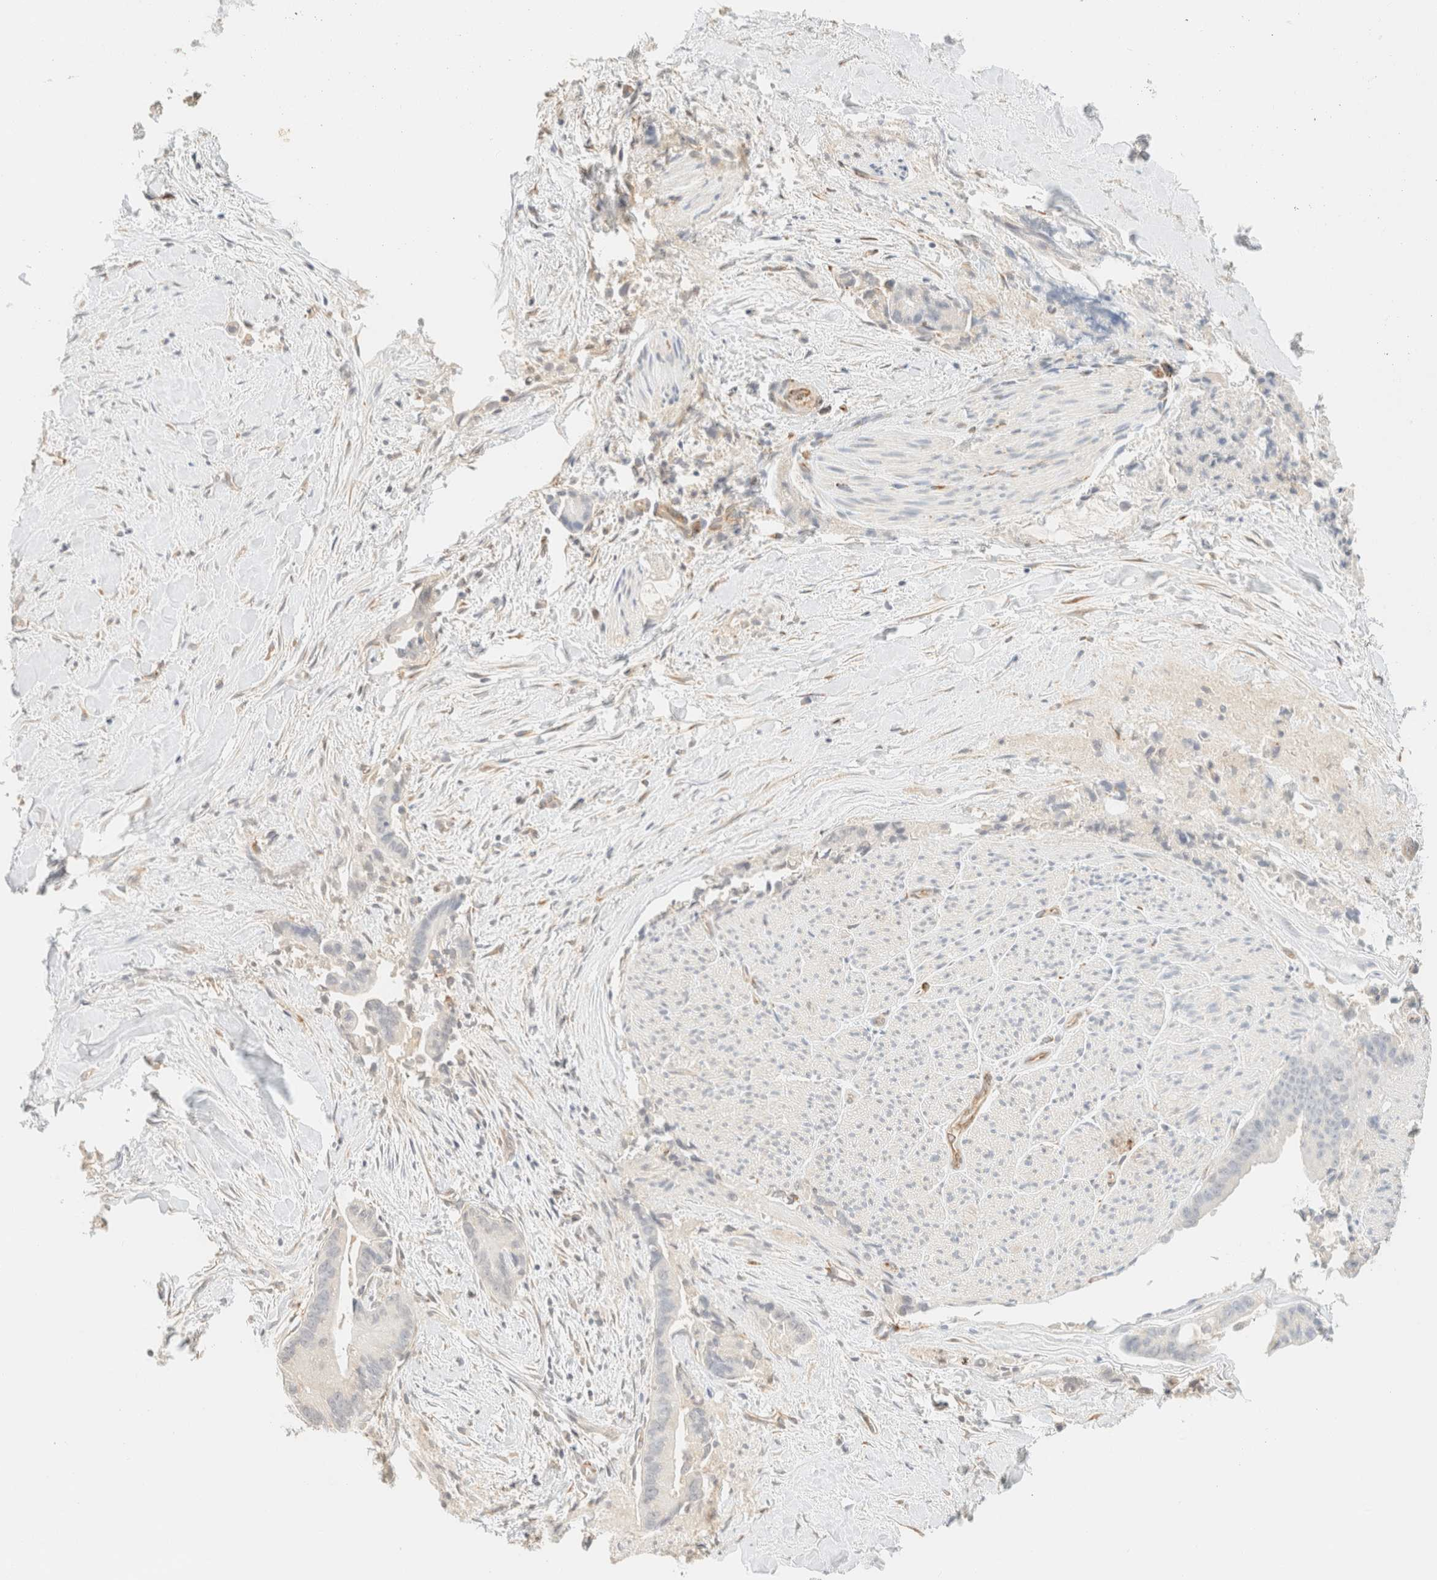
{"staining": {"intensity": "negative", "quantity": "none", "location": "none"}, "tissue": "liver cancer", "cell_type": "Tumor cells", "image_type": "cancer", "snomed": [{"axis": "morphology", "description": "Cholangiocarcinoma"}, {"axis": "topography", "description": "Liver"}], "caption": "The photomicrograph reveals no significant expression in tumor cells of cholangiocarcinoma (liver).", "gene": "SPARCL1", "patient": {"sex": "female", "age": 55}}